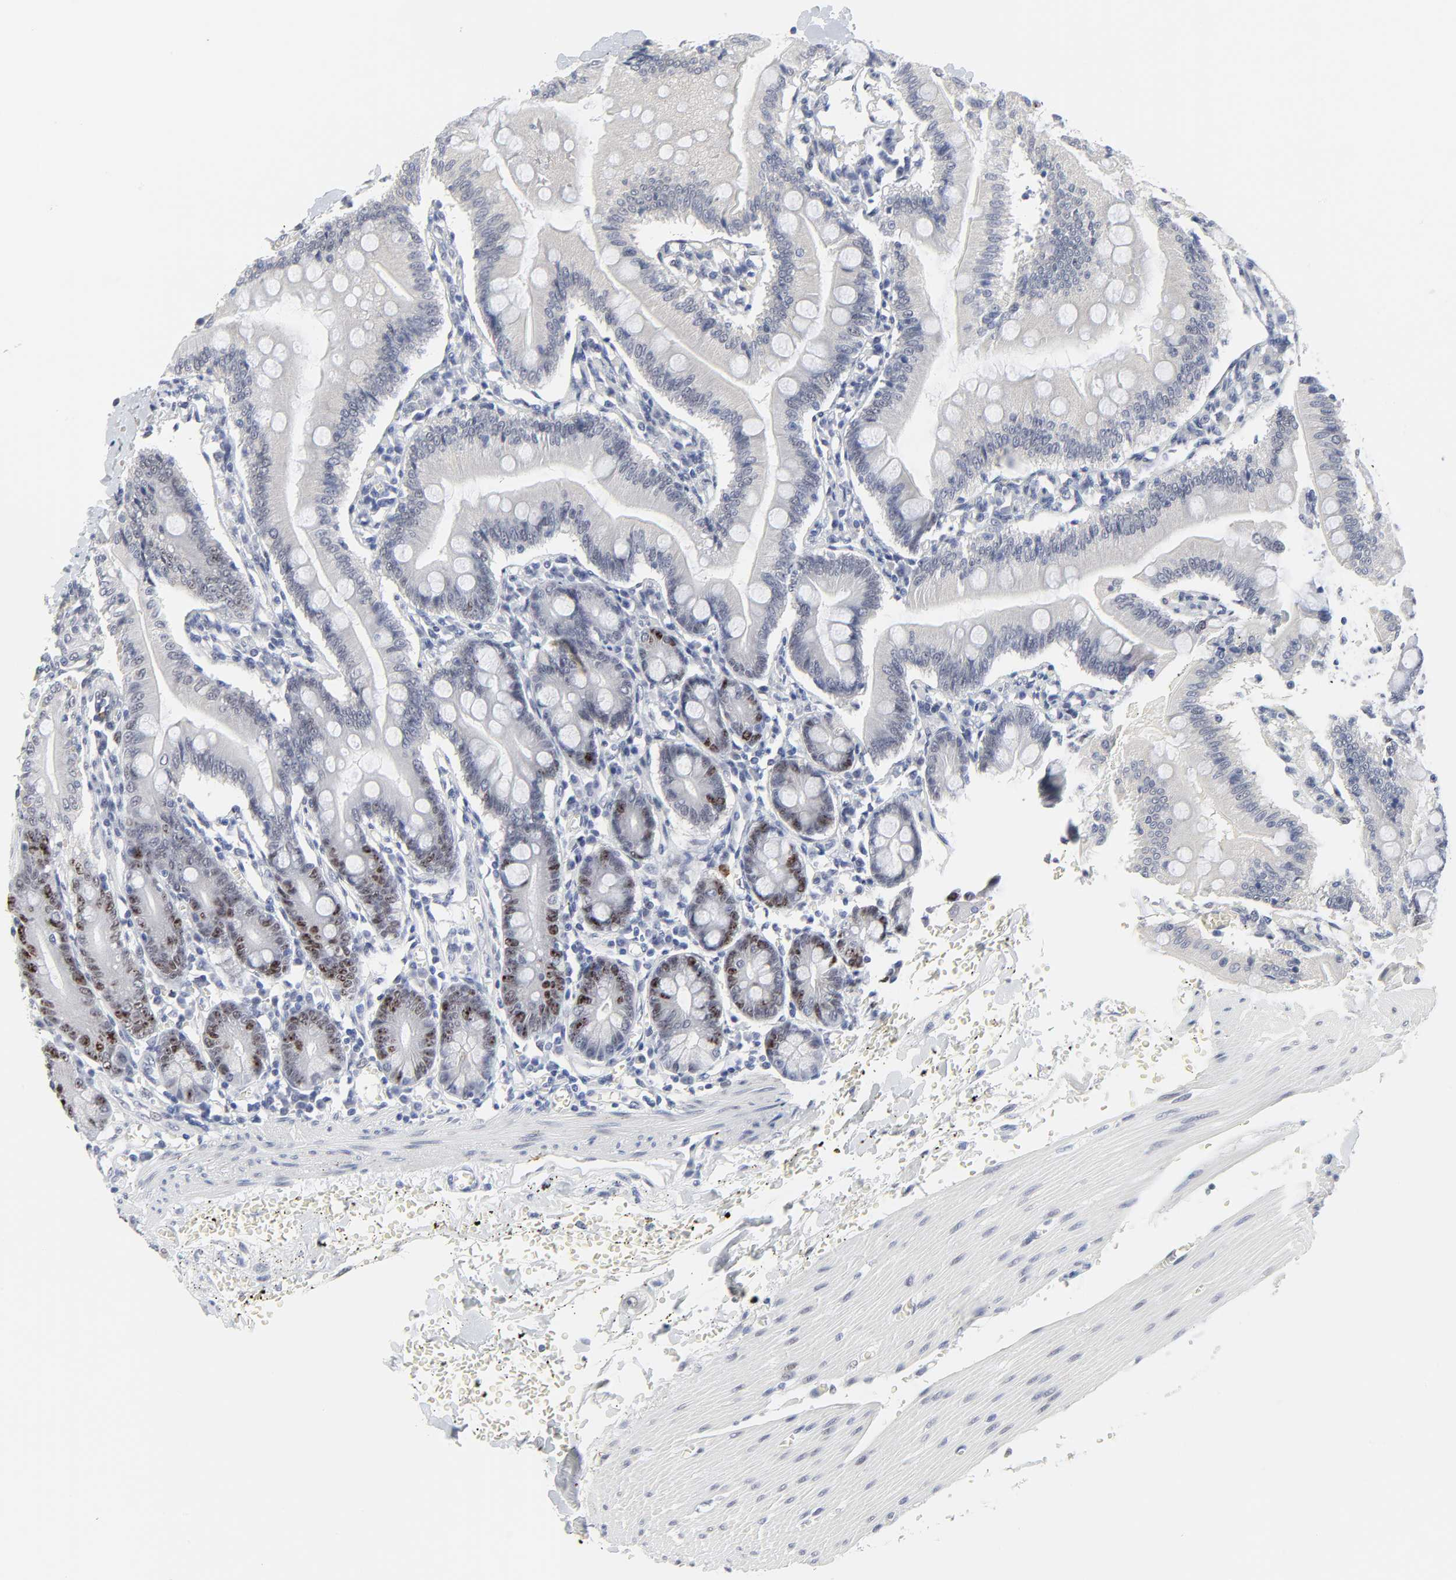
{"staining": {"intensity": "moderate", "quantity": "<25%", "location": "nuclear"}, "tissue": "small intestine", "cell_type": "Glandular cells", "image_type": "normal", "snomed": [{"axis": "morphology", "description": "Normal tissue, NOS"}, {"axis": "topography", "description": "Small intestine"}], "caption": "Immunohistochemical staining of normal small intestine demonstrates <25% levels of moderate nuclear protein positivity in approximately <25% of glandular cells.", "gene": "ZNF589", "patient": {"sex": "male", "age": 71}}